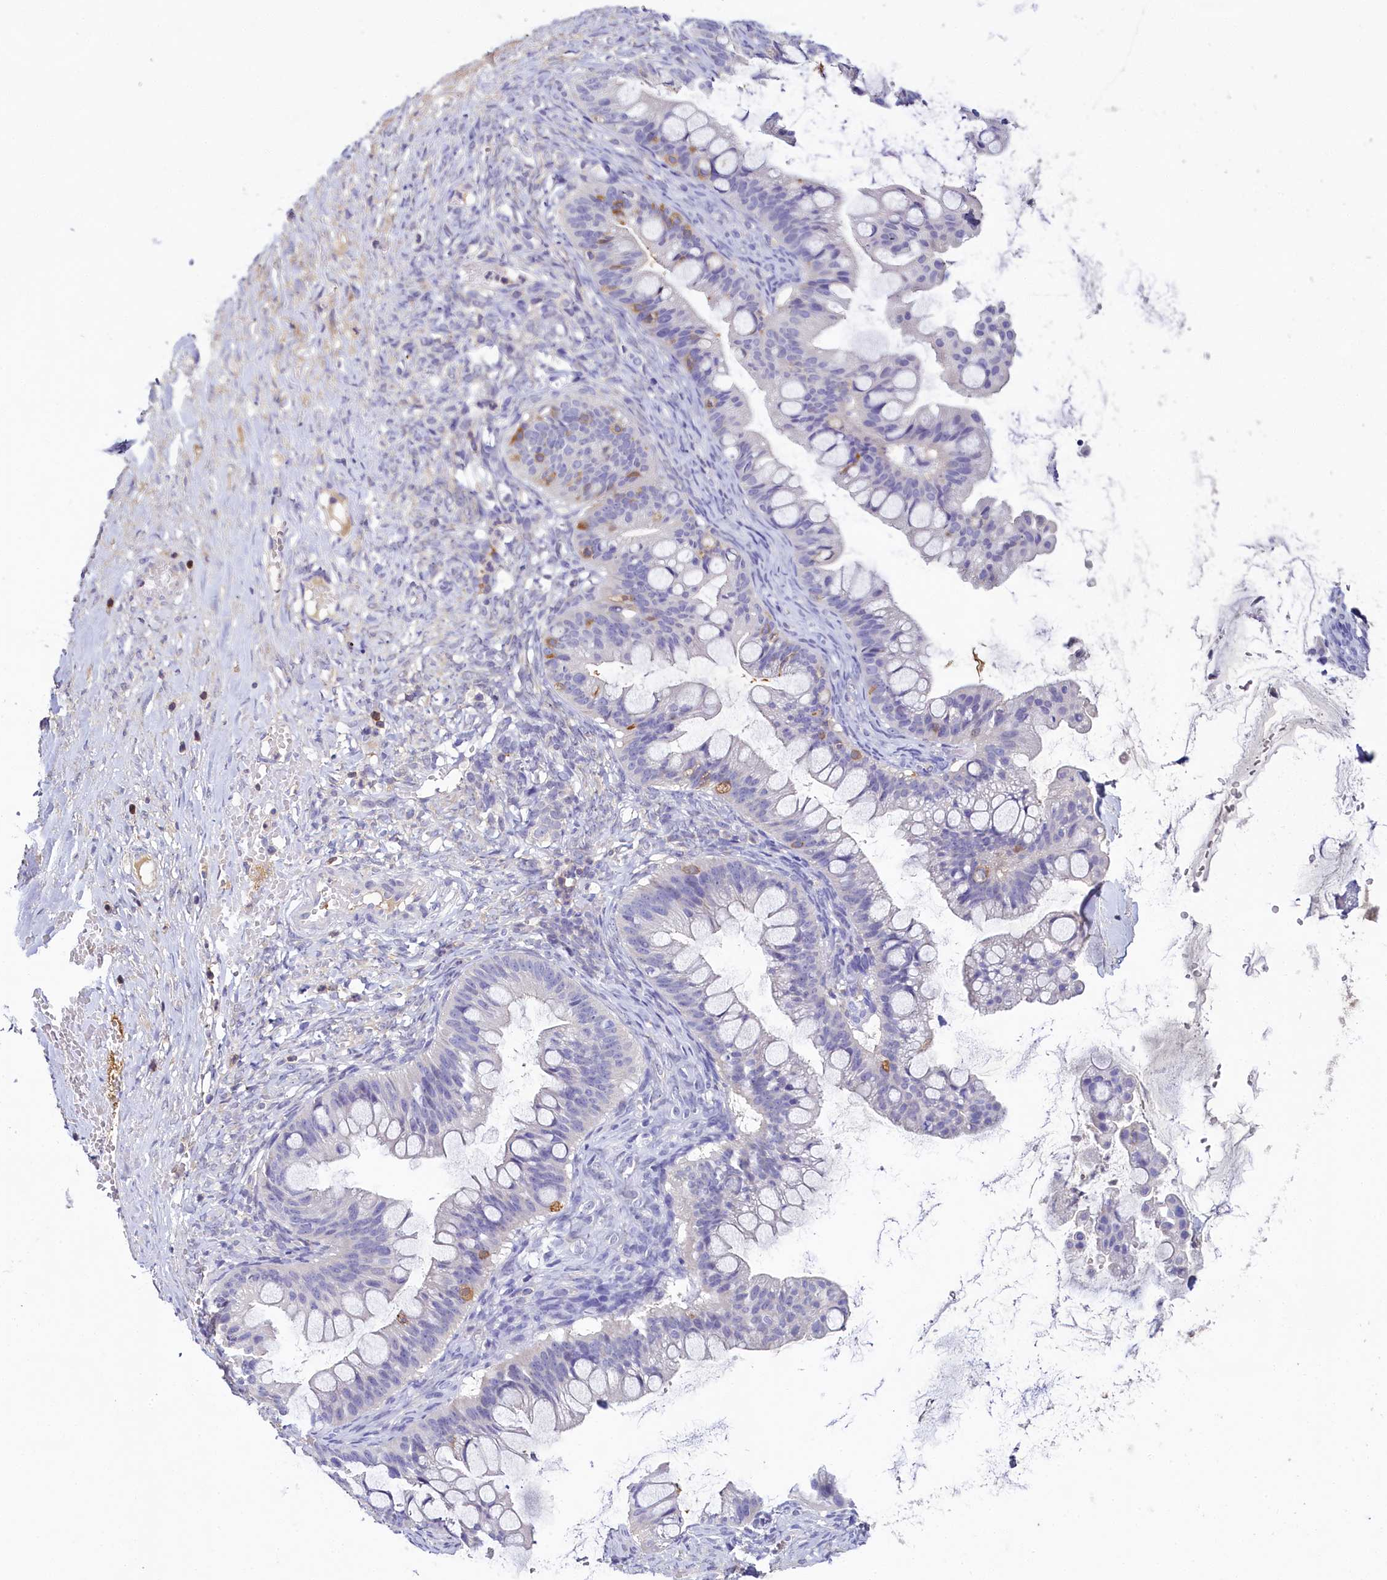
{"staining": {"intensity": "negative", "quantity": "none", "location": "none"}, "tissue": "ovarian cancer", "cell_type": "Tumor cells", "image_type": "cancer", "snomed": [{"axis": "morphology", "description": "Cystadenocarcinoma, mucinous, NOS"}, {"axis": "topography", "description": "Ovary"}], "caption": "Immunohistochemical staining of human ovarian mucinous cystadenocarcinoma exhibits no significant staining in tumor cells.", "gene": "FGFR2", "patient": {"sex": "female", "age": 73}}